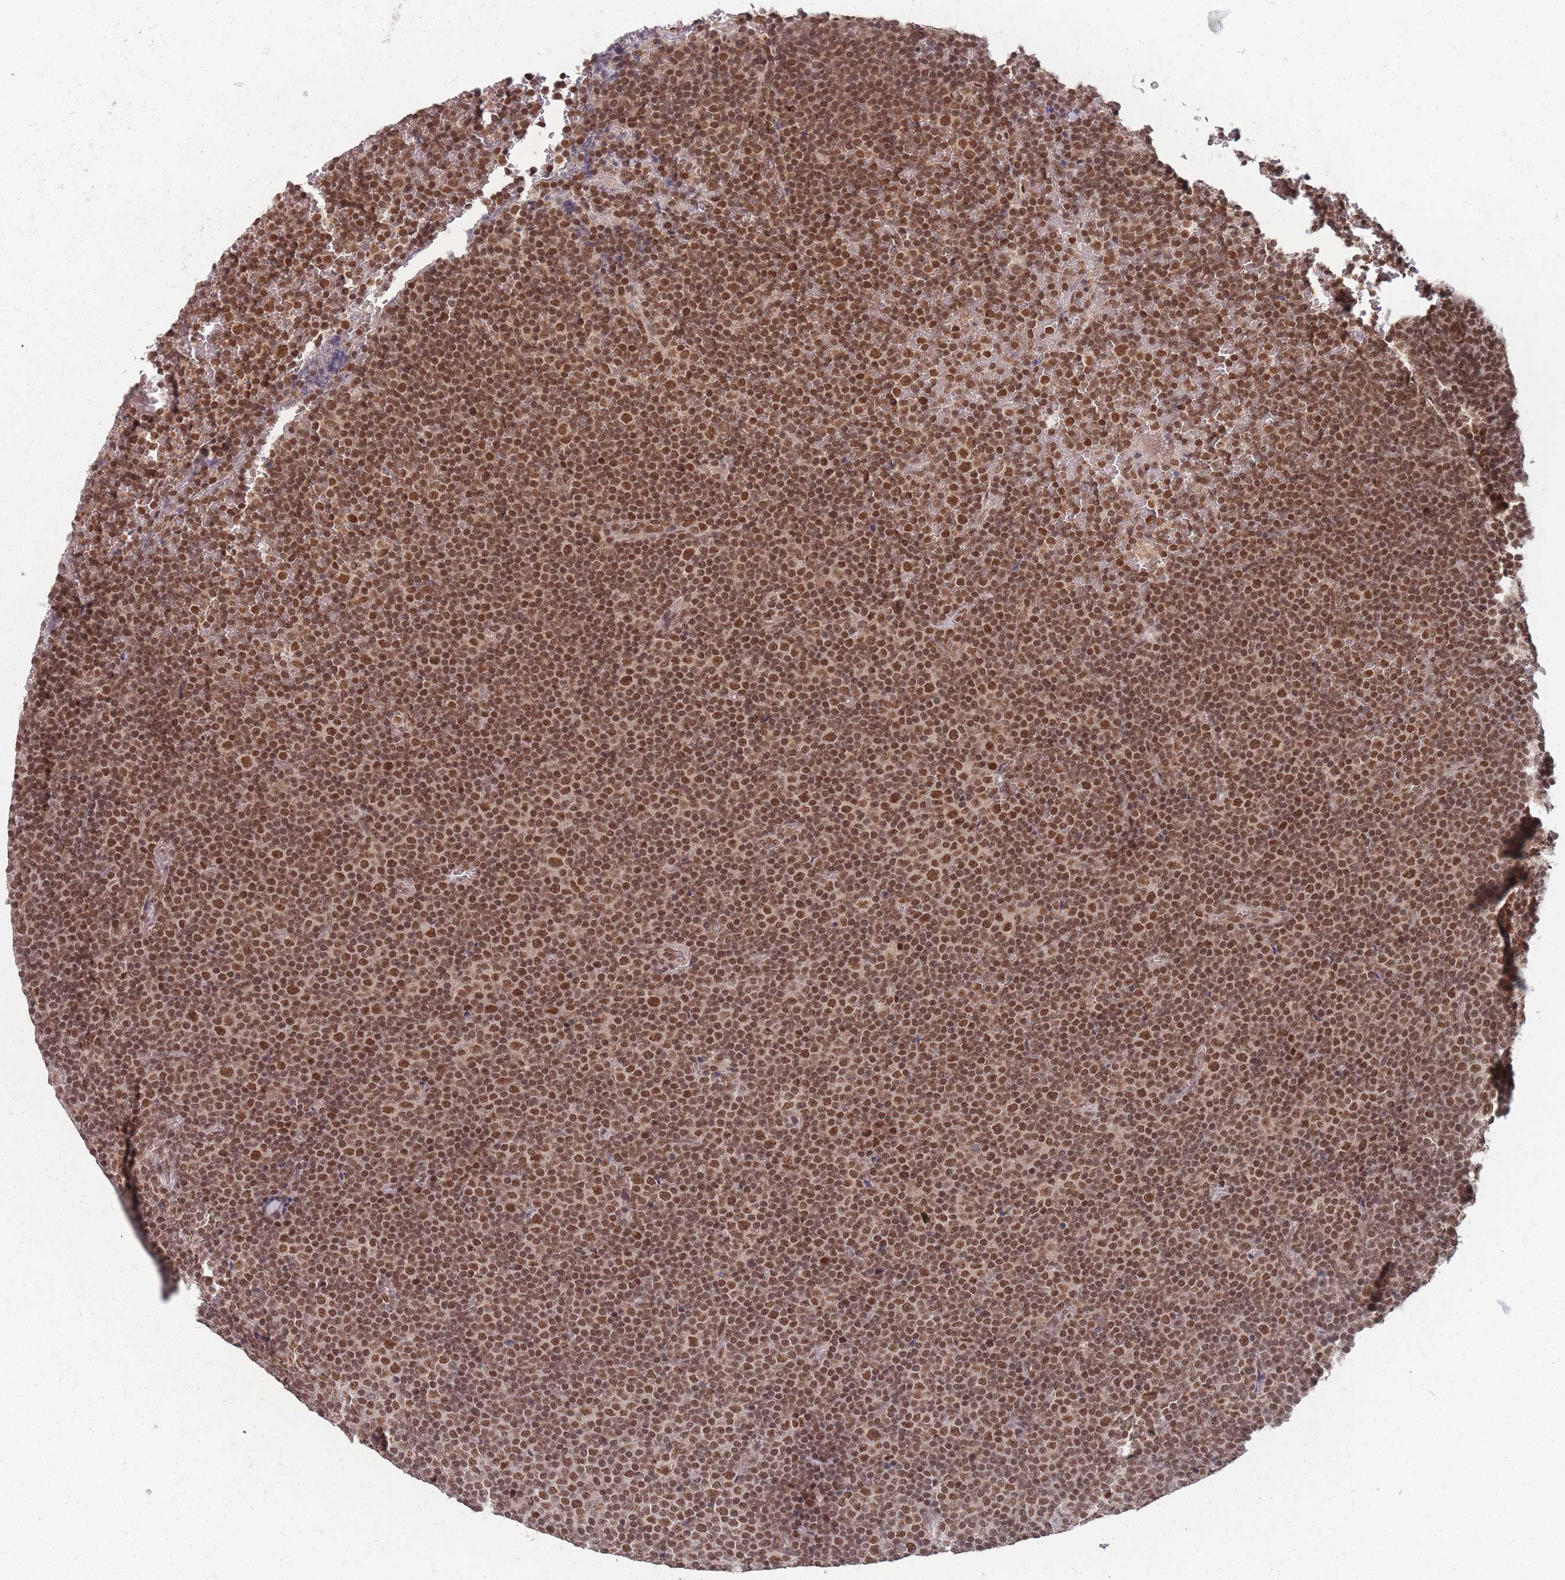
{"staining": {"intensity": "moderate", "quantity": ">75%", "location": "nuclear"}, "tissue": "lymphoma", "cell_type": "Tumor cells", "image_type": "cancer", "snomed": [{"axis": "morphology", "description": "Malignant lymphoma, non-Hodgkin's type, Low grade"}, {"axis": "topography", "description": "Lymph node"}], "caption": "Immunohistochemical staining of human lymphoma reveals moderate nuclear protein expression in about >75% of tumor cells. (DAB IHC, brown staining for protein, blue staining for nuclei).", "gene": "TMED3", "patient": {"sex": "female", "age": 67}}